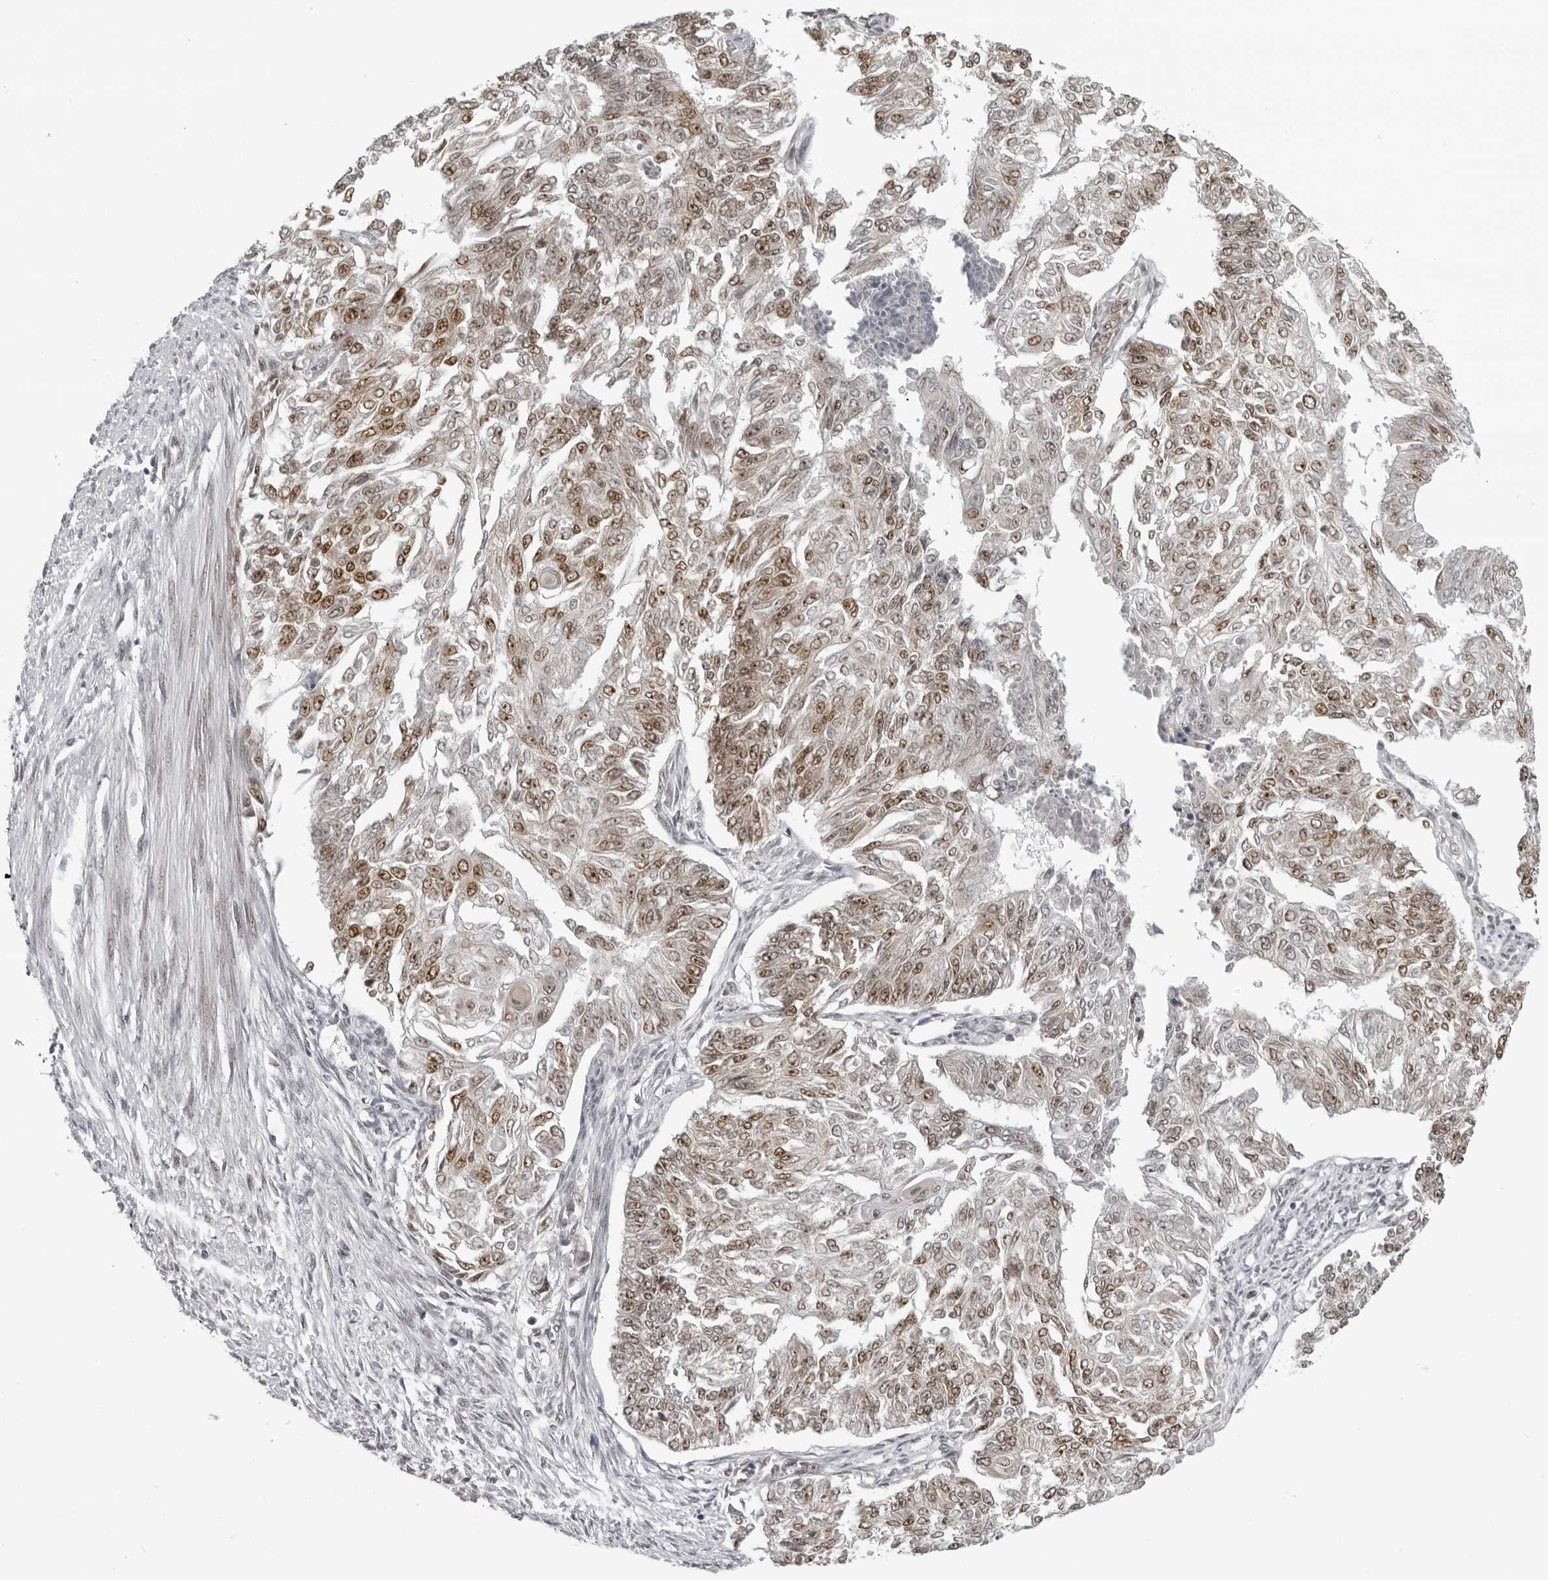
{"staining": {"intensity": "moderate", "quantity": ">75%", "location": "nuclear"}, "tissue": "endometrial cancer", "cell_type": "Tumor cells", "image_type": "cancer", "snomed": [{"axis": "morphology", "description": "Adenocarcinoma, NOS"}, {"axis": "topography", "description": "Endometrium"}], "caption": "Immunohistochemistry (IHC) staining of endometrial cancer, which shows medium levels of moderate nuclear positivity in about >75% of tumor cells indicating moderate nuclear protein staining. The staining was performed using DAB (brown) for protein detection and nuclei were counterstained in hematoxylin (blue).", "gene": "HEXIM2", "patient": {"sex": "female", "age": 32}}